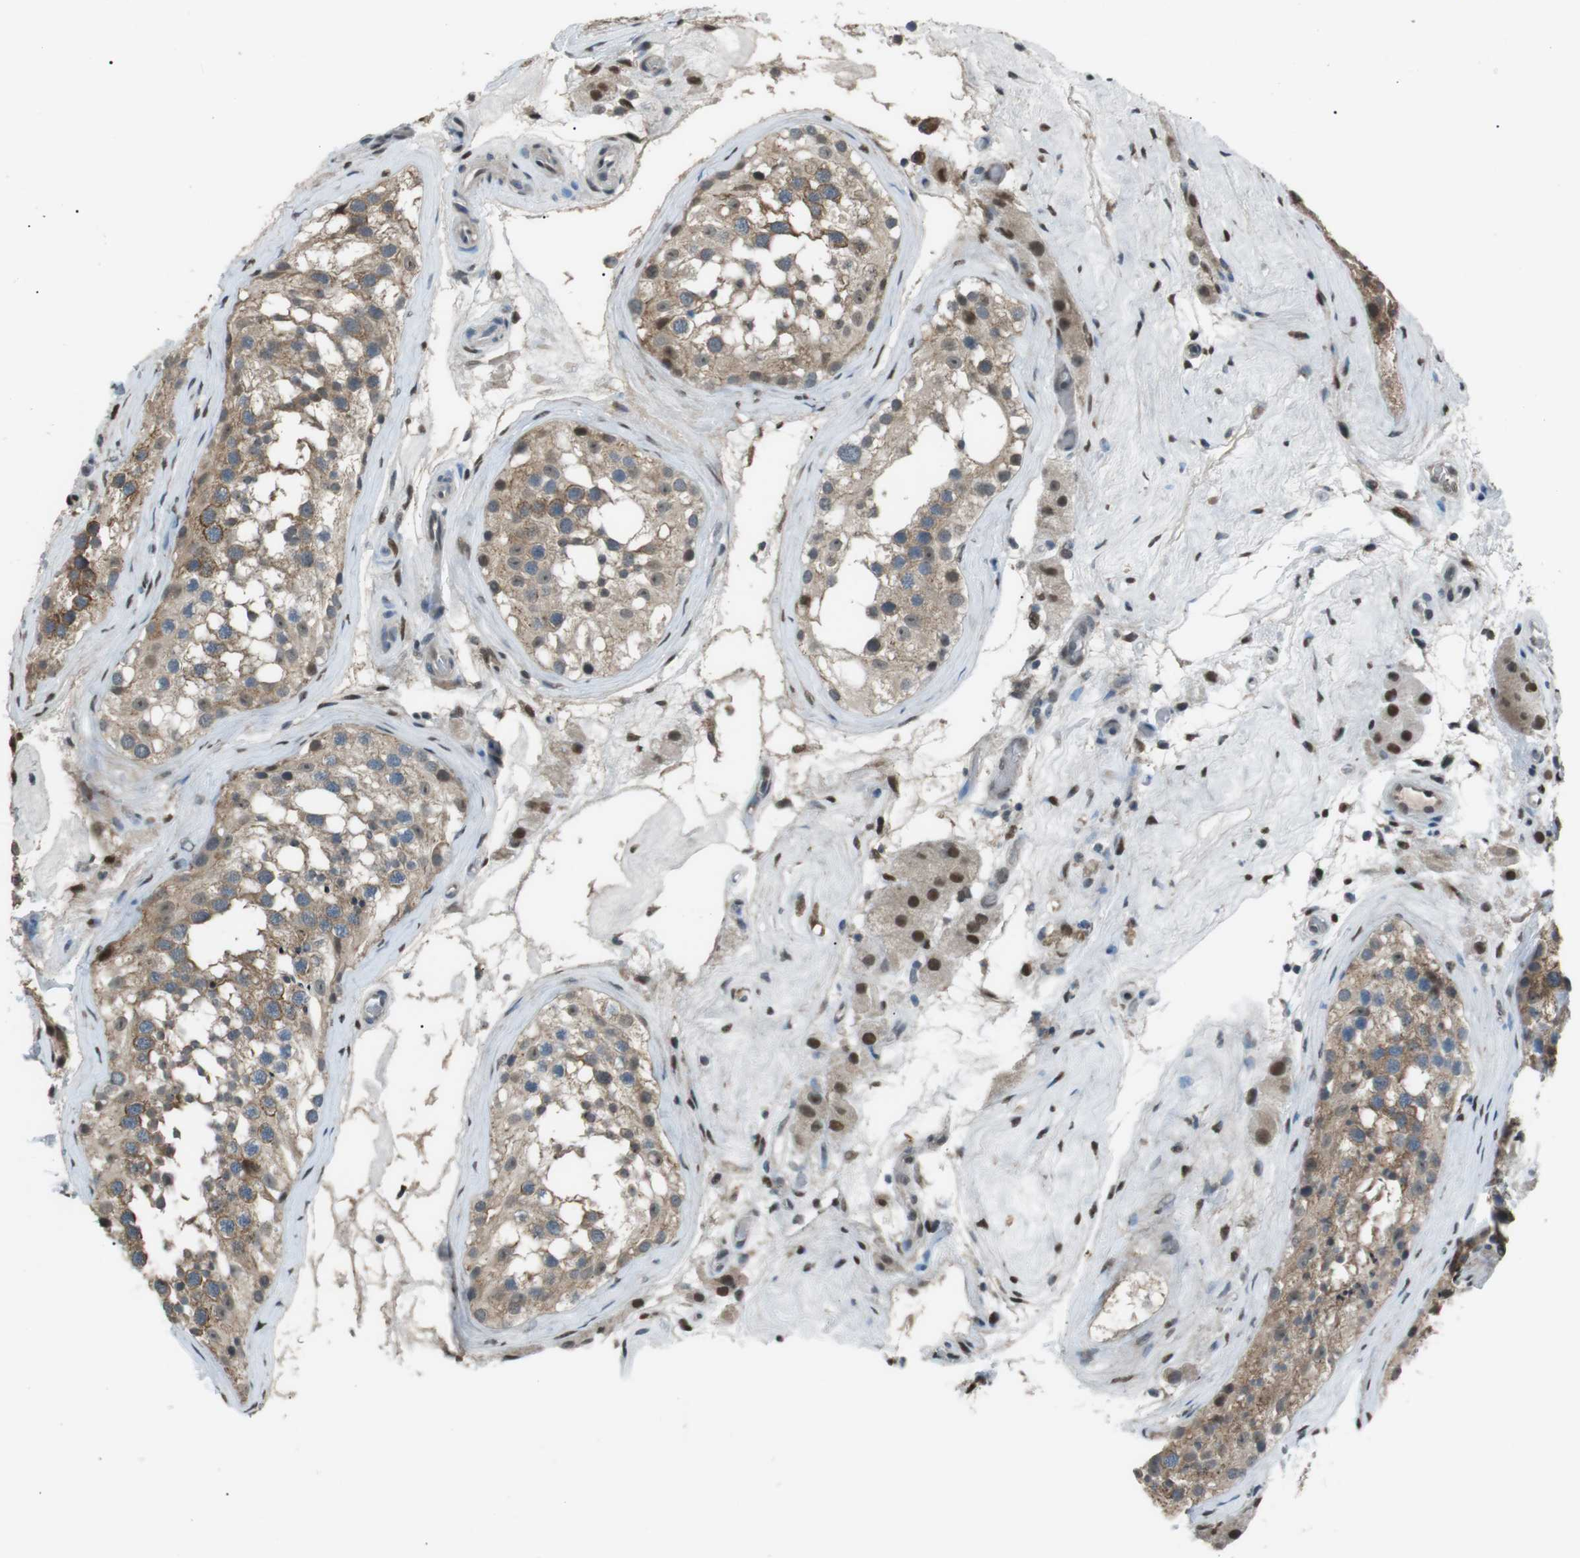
{"staining": {"intensity": "moderate", "quantity": "25%-75%", "location": "cytoplasmic/membranous"}, "tissue": "testis", "cell_type": "Cells in seminiferous ducts", "image_type": "normal", "snomed": [{"axis": "morphology", "description": "Normal tissue, NOS"}, {"axis": "morphology", "description": "Seminoma, NOS"}, {"axis": "topography", "description": "Testis"}], "caption": "An immunohistochemistry image of normal tissue is shown. Protein staining in brown highlights moderate cytoplasmic/membranous positivity in testis within cells in seminiferous ducts. The staining was performed using DAB (3,3'-diaminobenzidine), with brown indicating positive protein expression. Nuclei are stained blue with hematoxylin.", "gene": "SRPK2", "patient": {"sex": "male", "age": 71}}